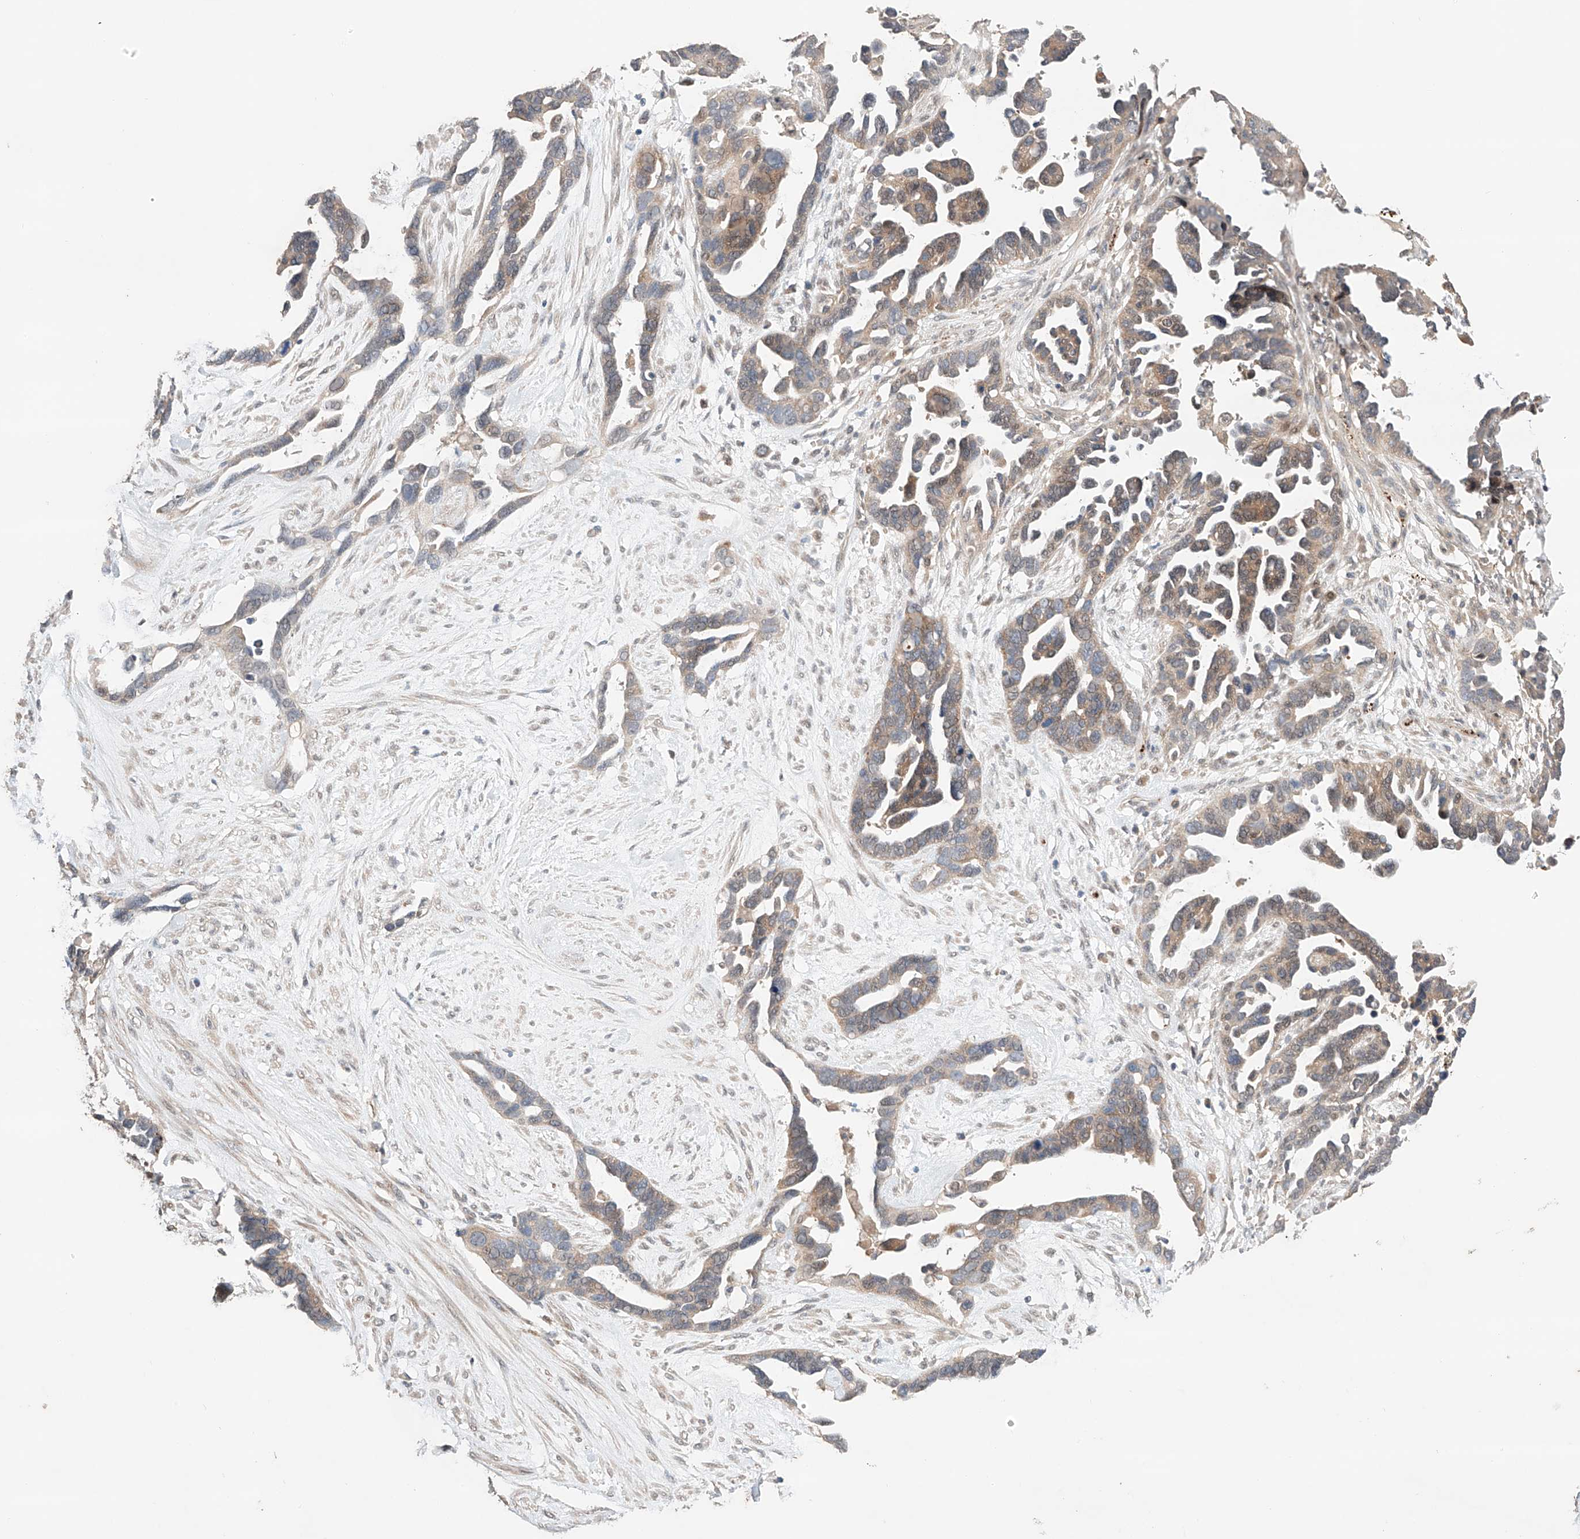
{"staining": {"intensity": "weak", "quantity": "25%-75%", "location": "cytoplasmic/membranous"}, "tissue": "ovarian cancer", "cell_type": "Tumor cells", "image_type": "cancer", "snomed": [{"axis": "morphology", "description": "Cystadenocarcinoma, serous, NOS"}, {"axis": "topography", "description": "Ovary"}], "caption": "The micrograph shows immunohistochemical staining of serous cystadenocarcinoma (ovarian). There is weak cytoplasmic/membranous staining is present in about 25%-75% of tumor cells.", "gene": "ZFHX2", "patient": {"sex": "female", "age": 54}}